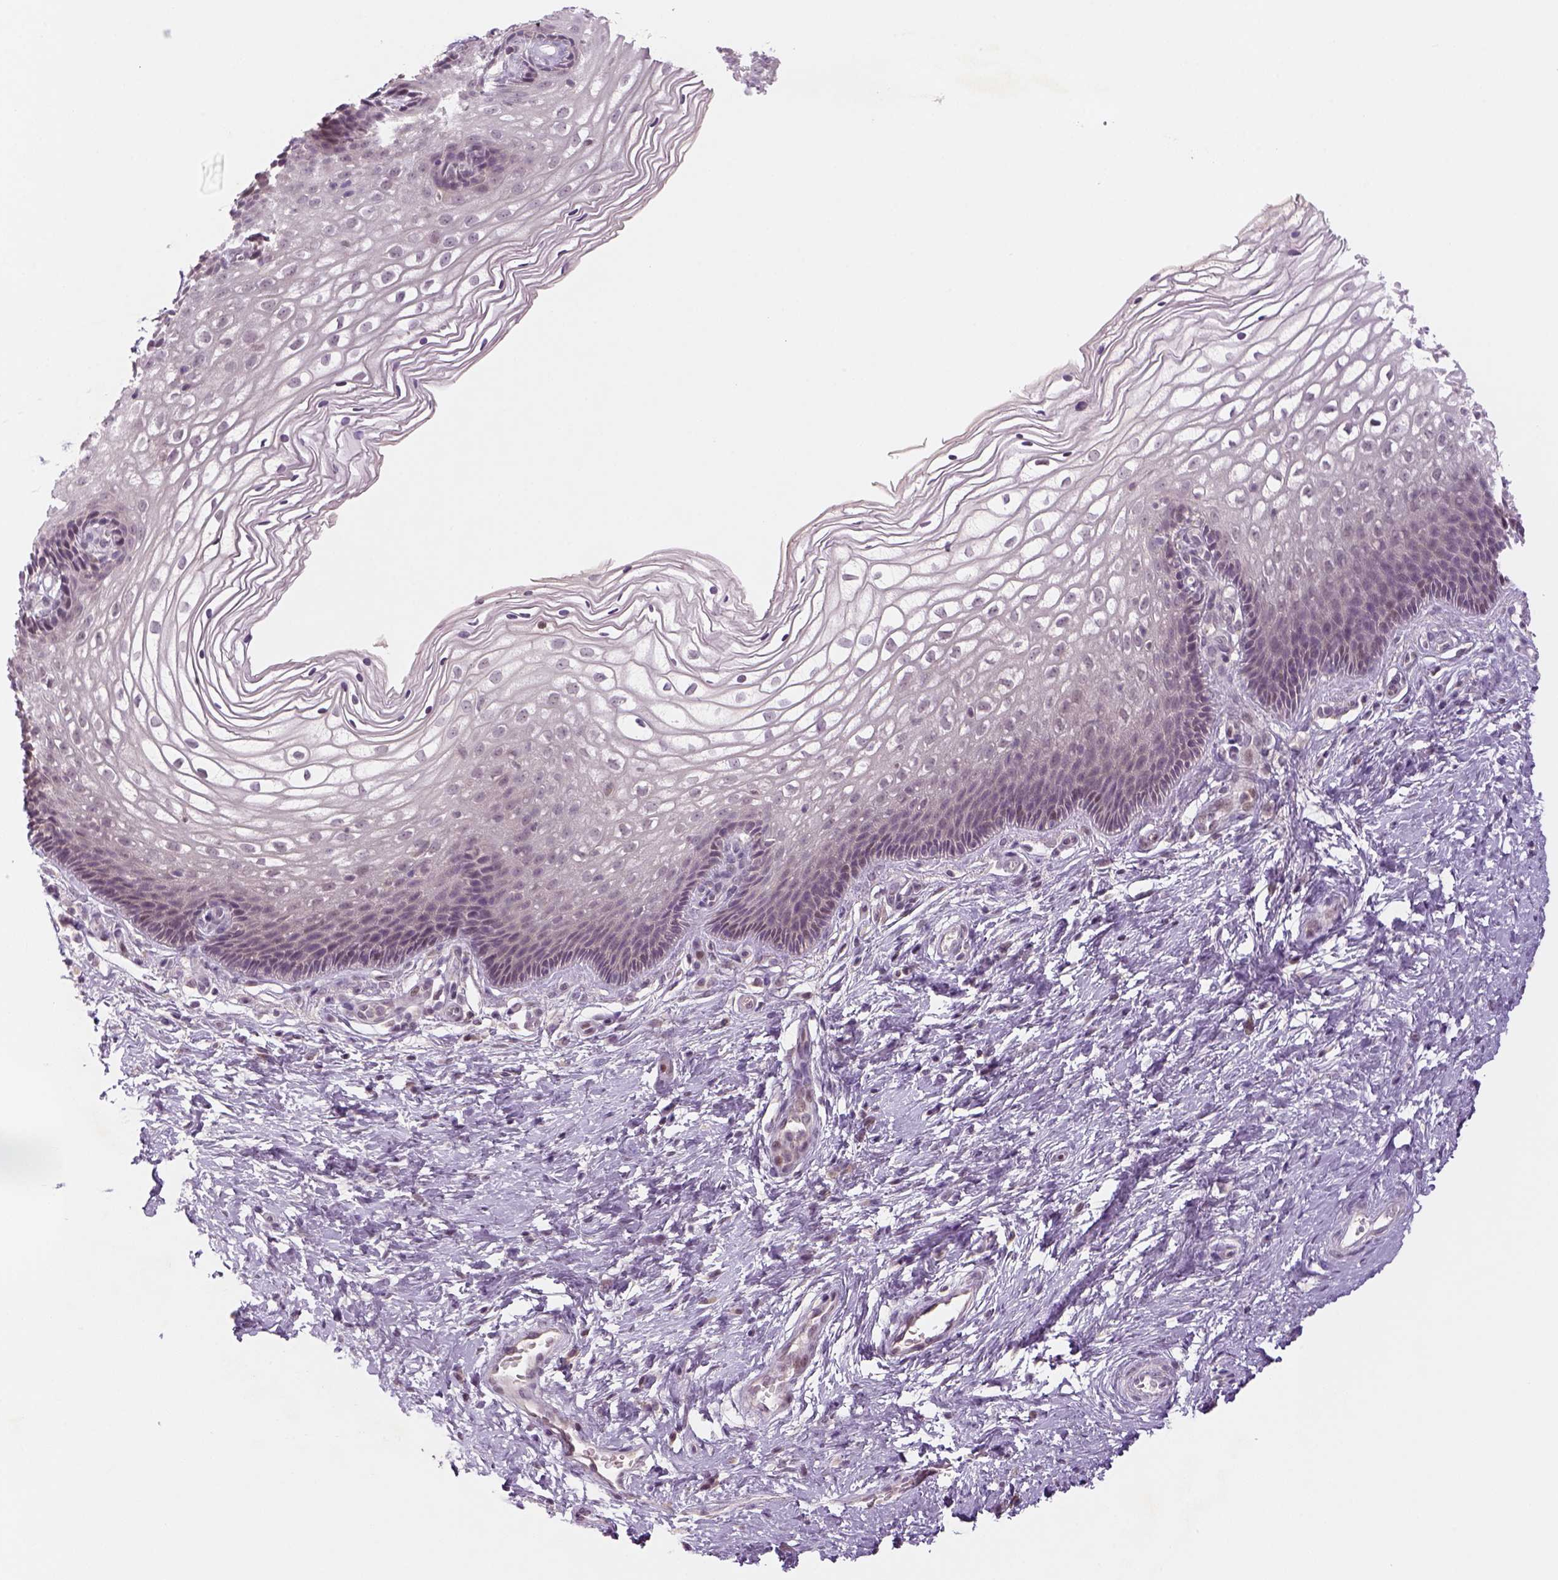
{"staining": {"intensity": "weak", "quantity": "25%-75%", "location": "nuclear"}, "tissue": "cervix", "cell_type": "Glandular cells", "image_type": "normal", "snomed": [{"axis": "morphology", "description": "Normal tissue, NOS"}, {"axis": "topography", "description": "Cervix"}], "caption": "Immunohistochemistry (IHC) staining of normal cervix, which displays low levels of weak nuclear expression in about 25%-75% of glandular cells indicating weak nuclear protein positivity. The staining was performed using DAB (3,3'-diaminobenzidine) (brown) for protein detection and nuclei were counterstained in hematoxylin (blue).", "gene": "MAGEB3", "patient": {"sex": "female", "age": 34}}